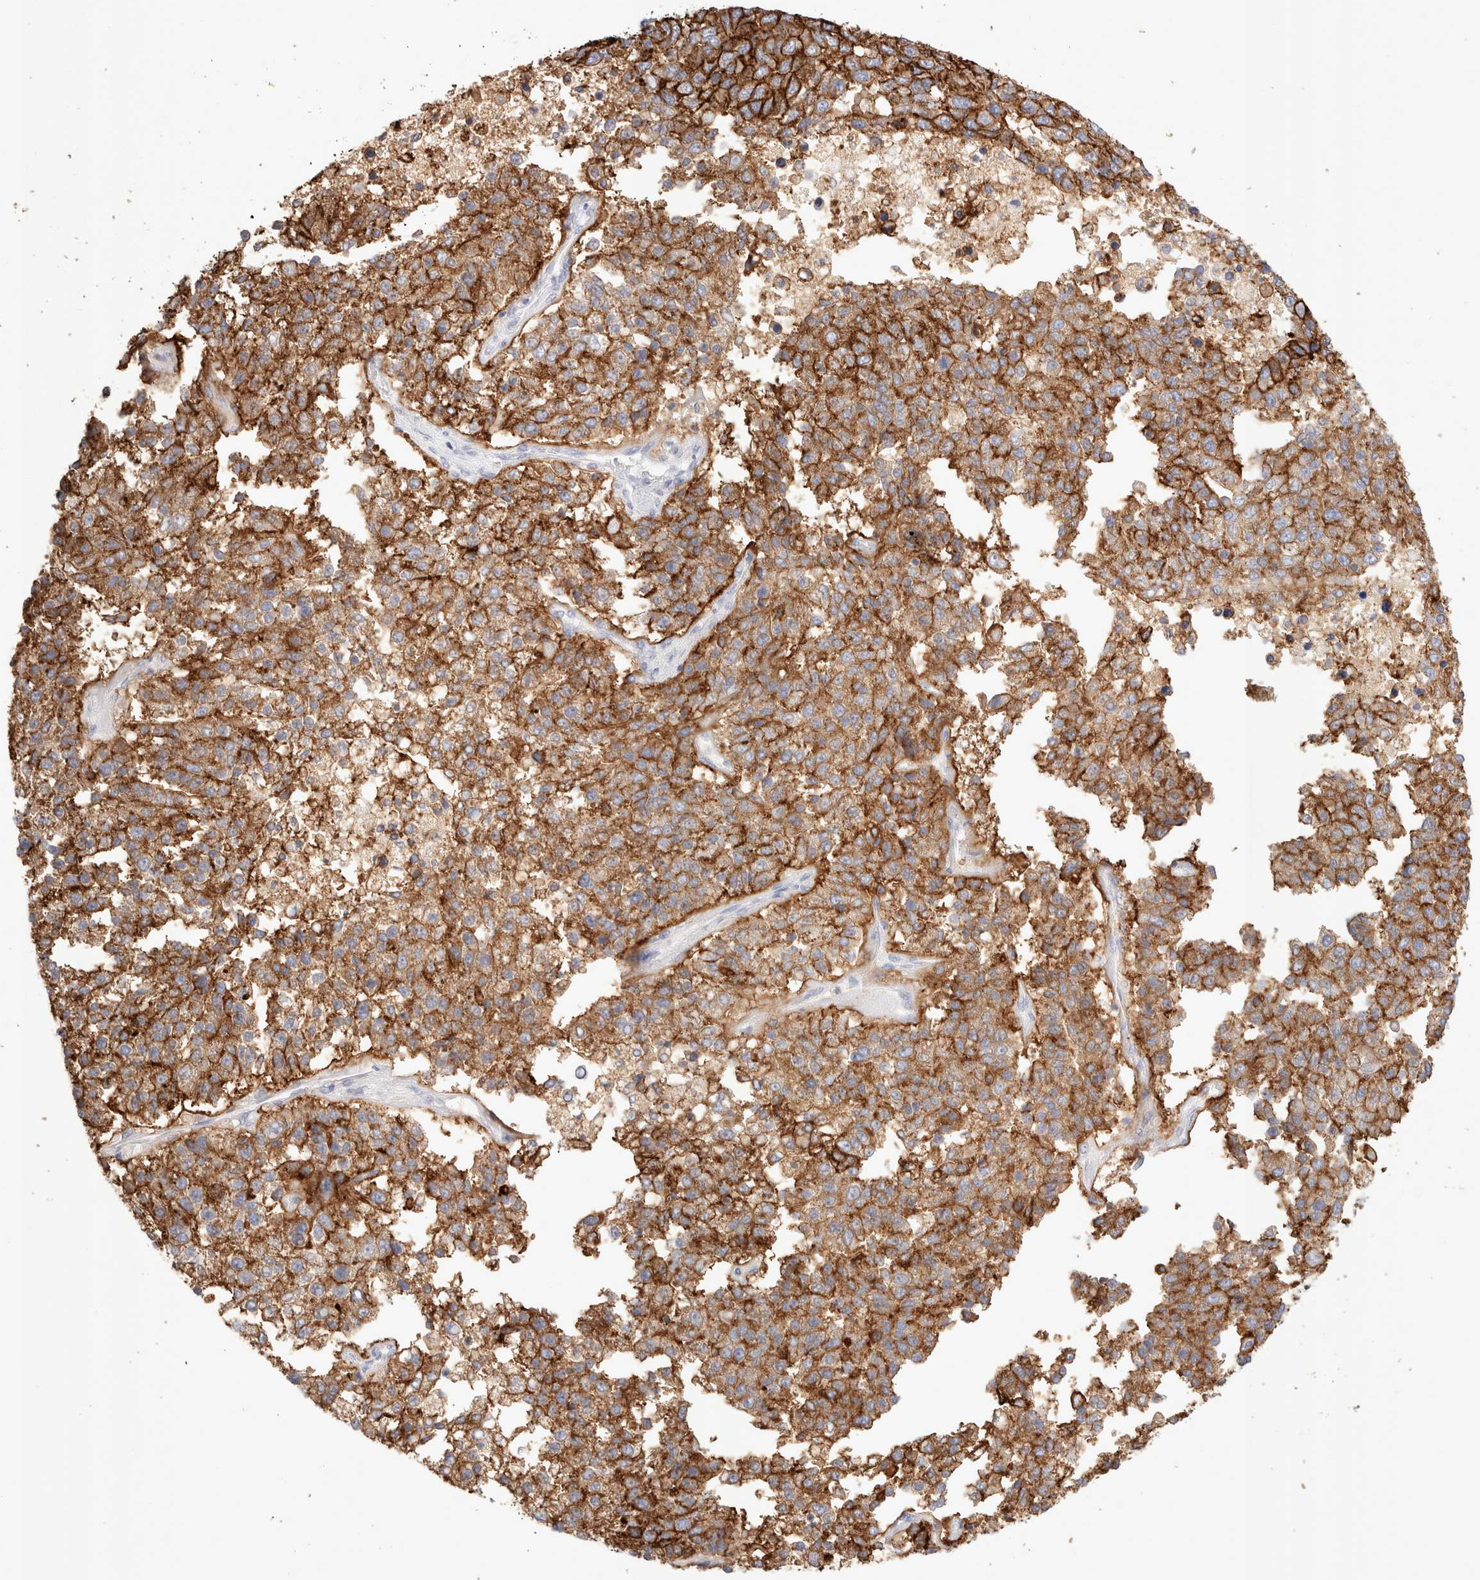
{"staining": {"intensity": "strong", "quantity": ">75%", "location": "cytoplasmic/membranous"}, "tissue": "pancreatic cancer", "cell_type": "Tumor cells", "image_type": "cancer", "snomed": [{"axis": "morphology", "description": "Adenocarcinoma, NOS"}, {"axis": "topography", "description": "Pancreas"}], "caption": "High-magnification brightfield microscopy of pancreatic adenocarcinoma stained with DAB (3,3'-diaminobenzidine) (brown) and counterstained with hematoxylin (blue). tumor cells exhibit strong cytoplasmic/membranous staining is seen in about>75% of cells.", "gene": "EPCAM", "patient": {"sex": "female", "age": 61}}